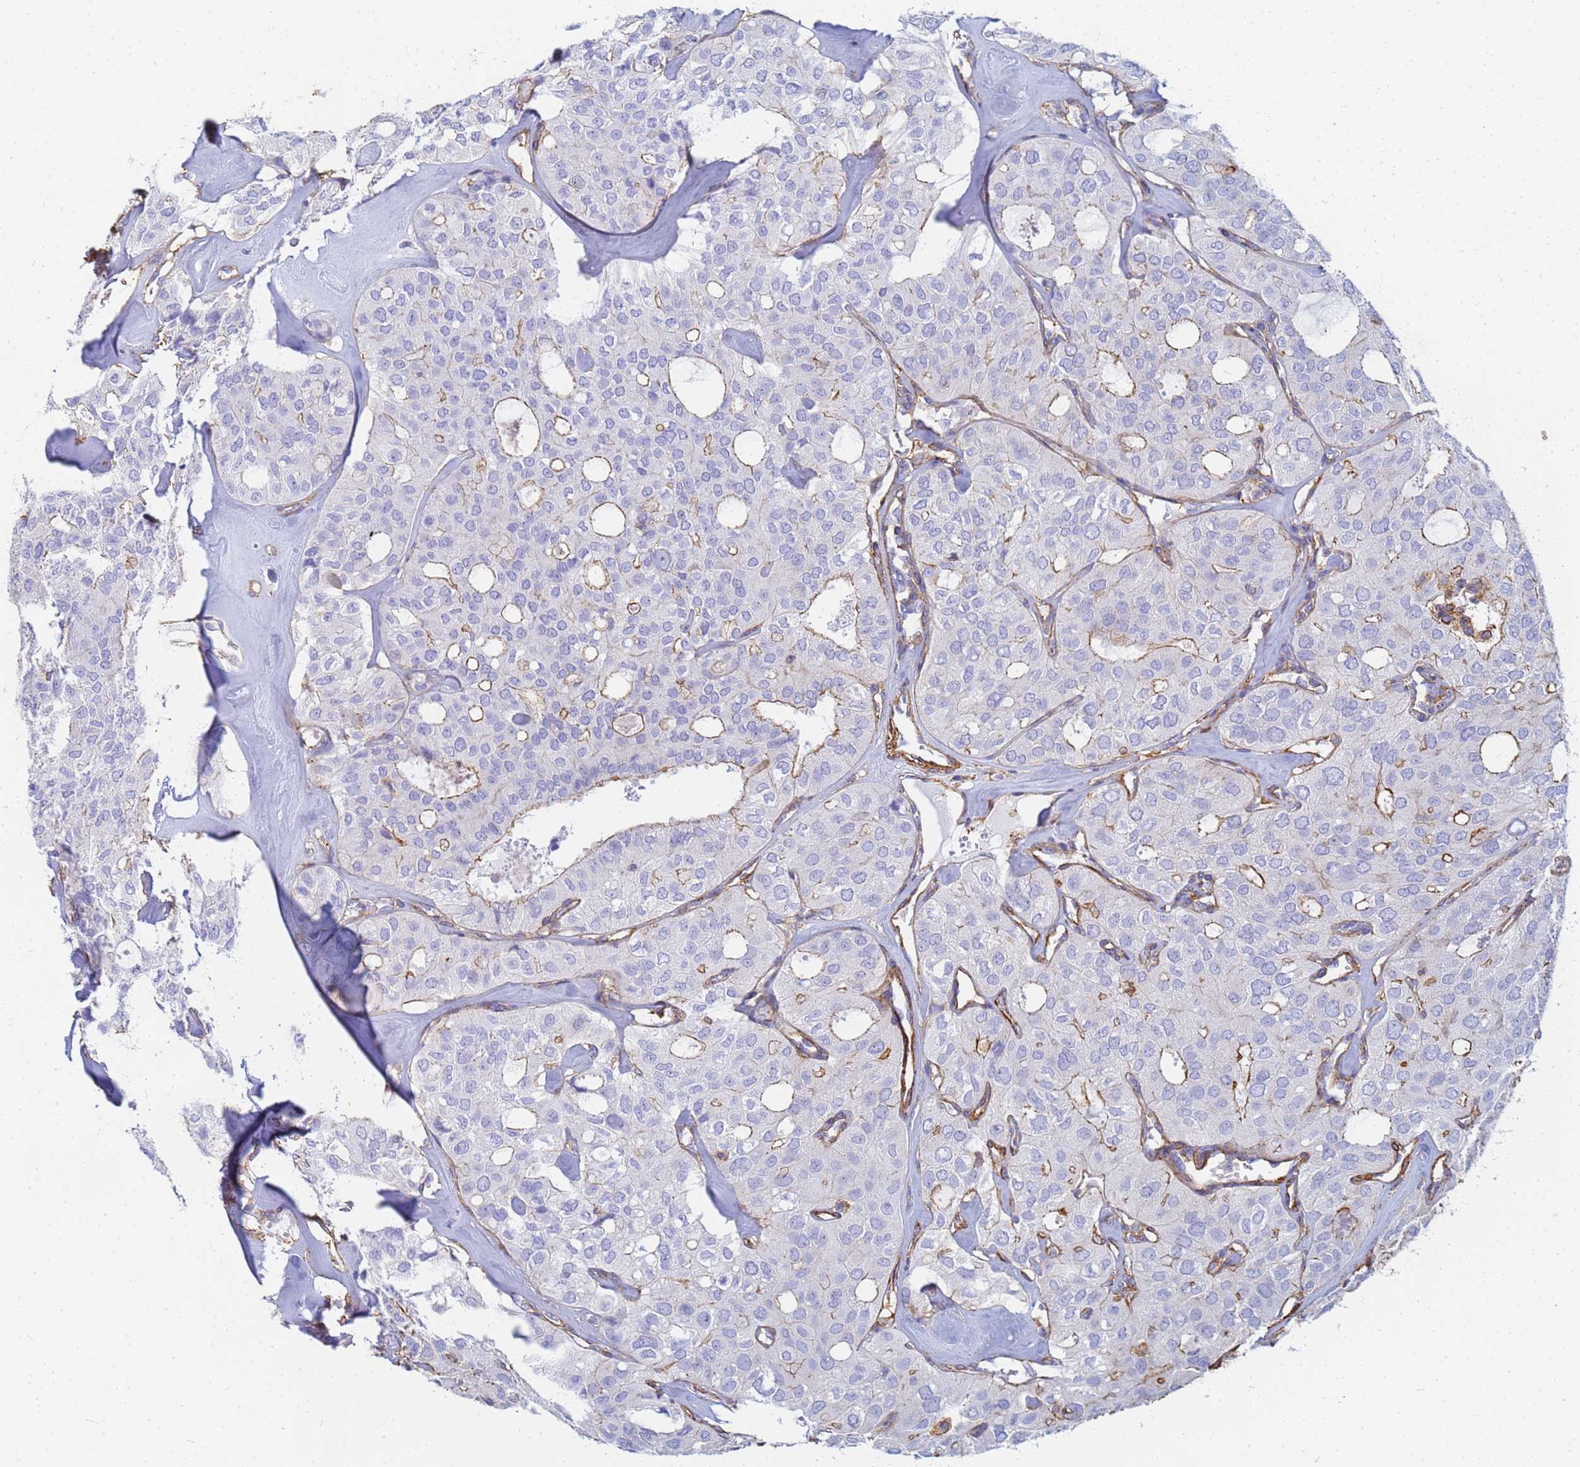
{"staining": {"intensity": "moderate", "quantity": "<25%", "location": "cytoplasmic/membranous"}, "tissue": "thyroid cancer", "cell_type": "Tumor cells", "image_type": "cancer", "snomed": [{"axis": "morphology", "description": "Follicular adenoma carcinoma, NOS"}, {"axis": "topography", "description": "Thyroid gland"}], "caption": "Immunohistochemistry (IHC) of human thyroid follicular adenoma carcinoma exhibits low levels of moderate cytoplasmic/membranous staining in about <25% of tumor cells.", "gene": "TPM1", "patient": {"sex": "male", "age": 75}}